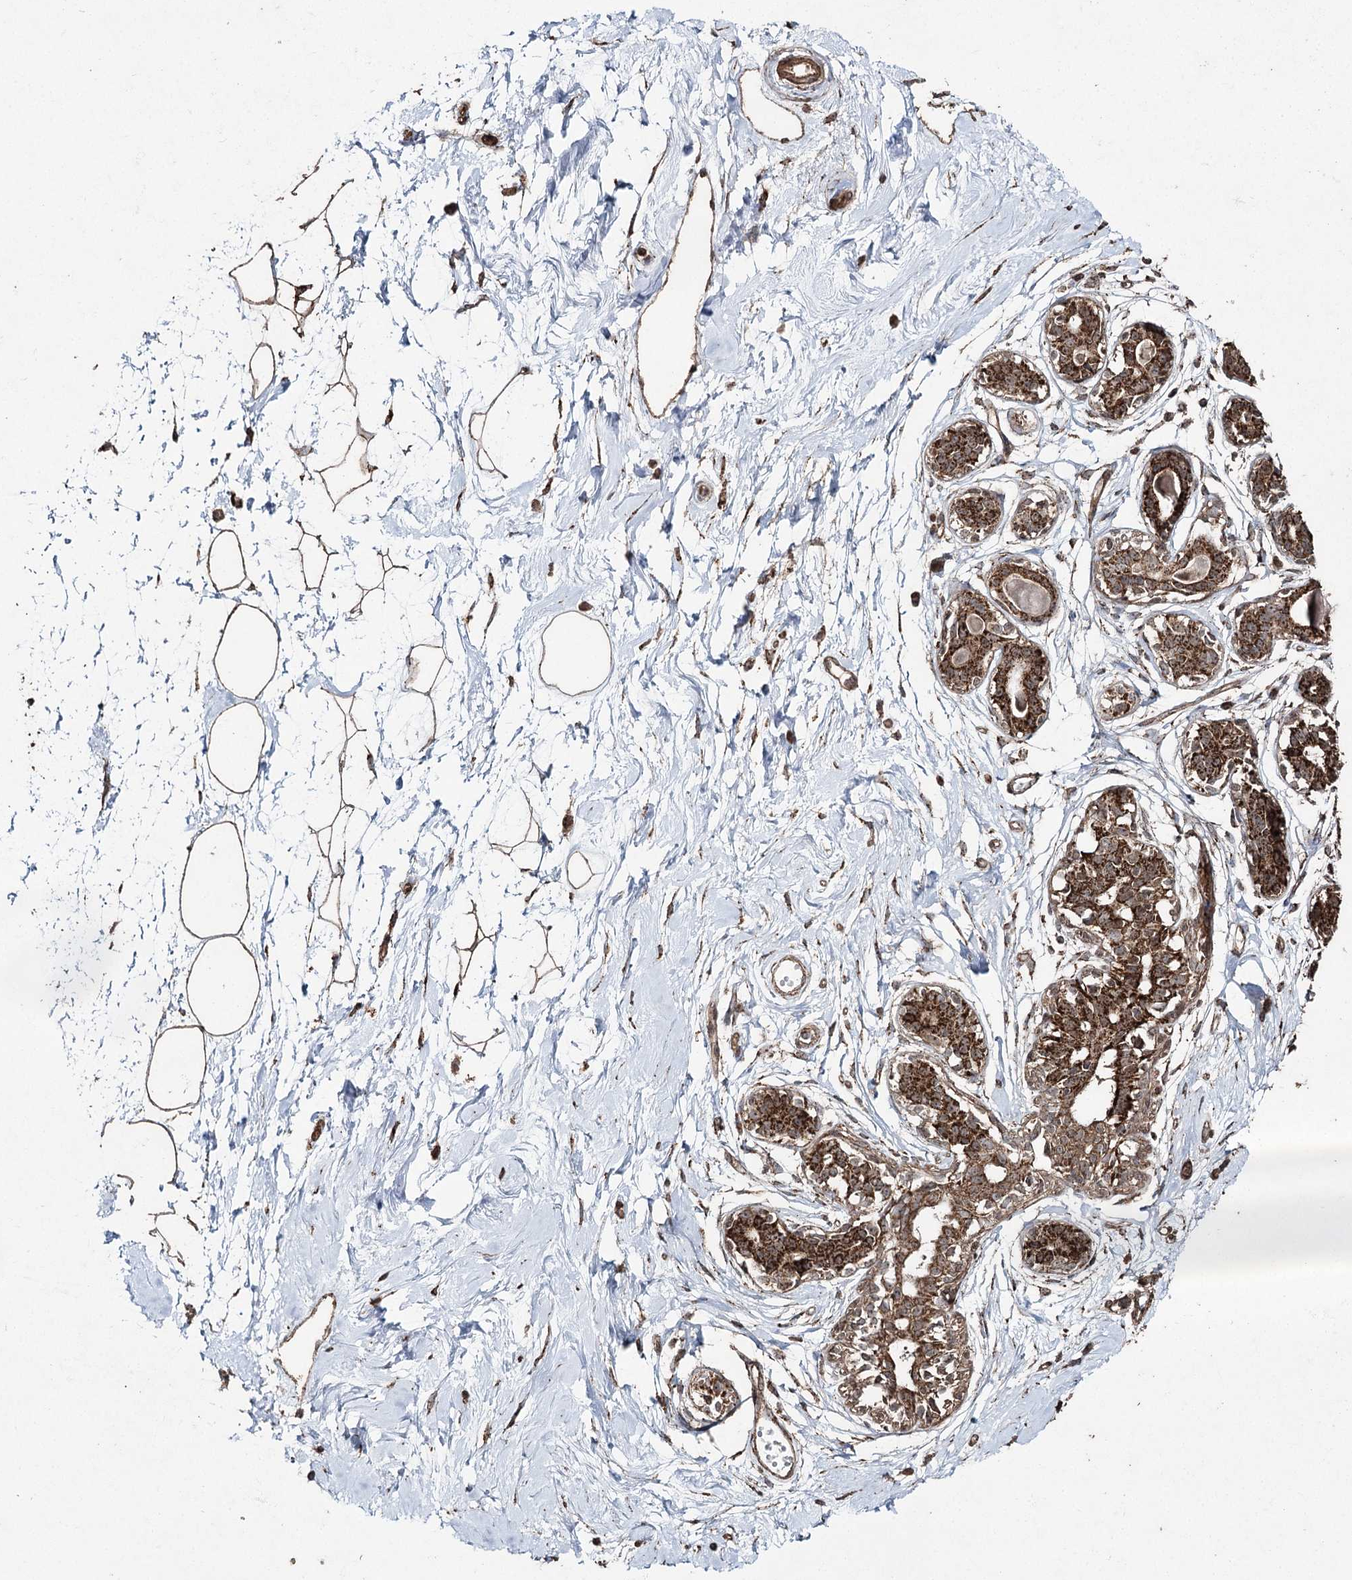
{"staining": {"intensity": "moderate", "quantity": ">75%", "location": "cytoplasmic/membranous"}, "tissue": "breast", "cell_type": "Adipocytes", "image_type": "normal", "snomed": [{"axis": "morphology", "description": "Normal tissue, NOS"}, {"axis": "topography", "description": "Breast"}], "caption": "The immunohistochemical stain highlights moderate cytoplasmic/membranous expression in adipocytes of benign breast. Using DAB (brown) and hematoxylin (blue) stains, captured at high magnification using brightfield microscopy.", "gene": "SLF2", "patient": {"sex": "female", "age": 45}}